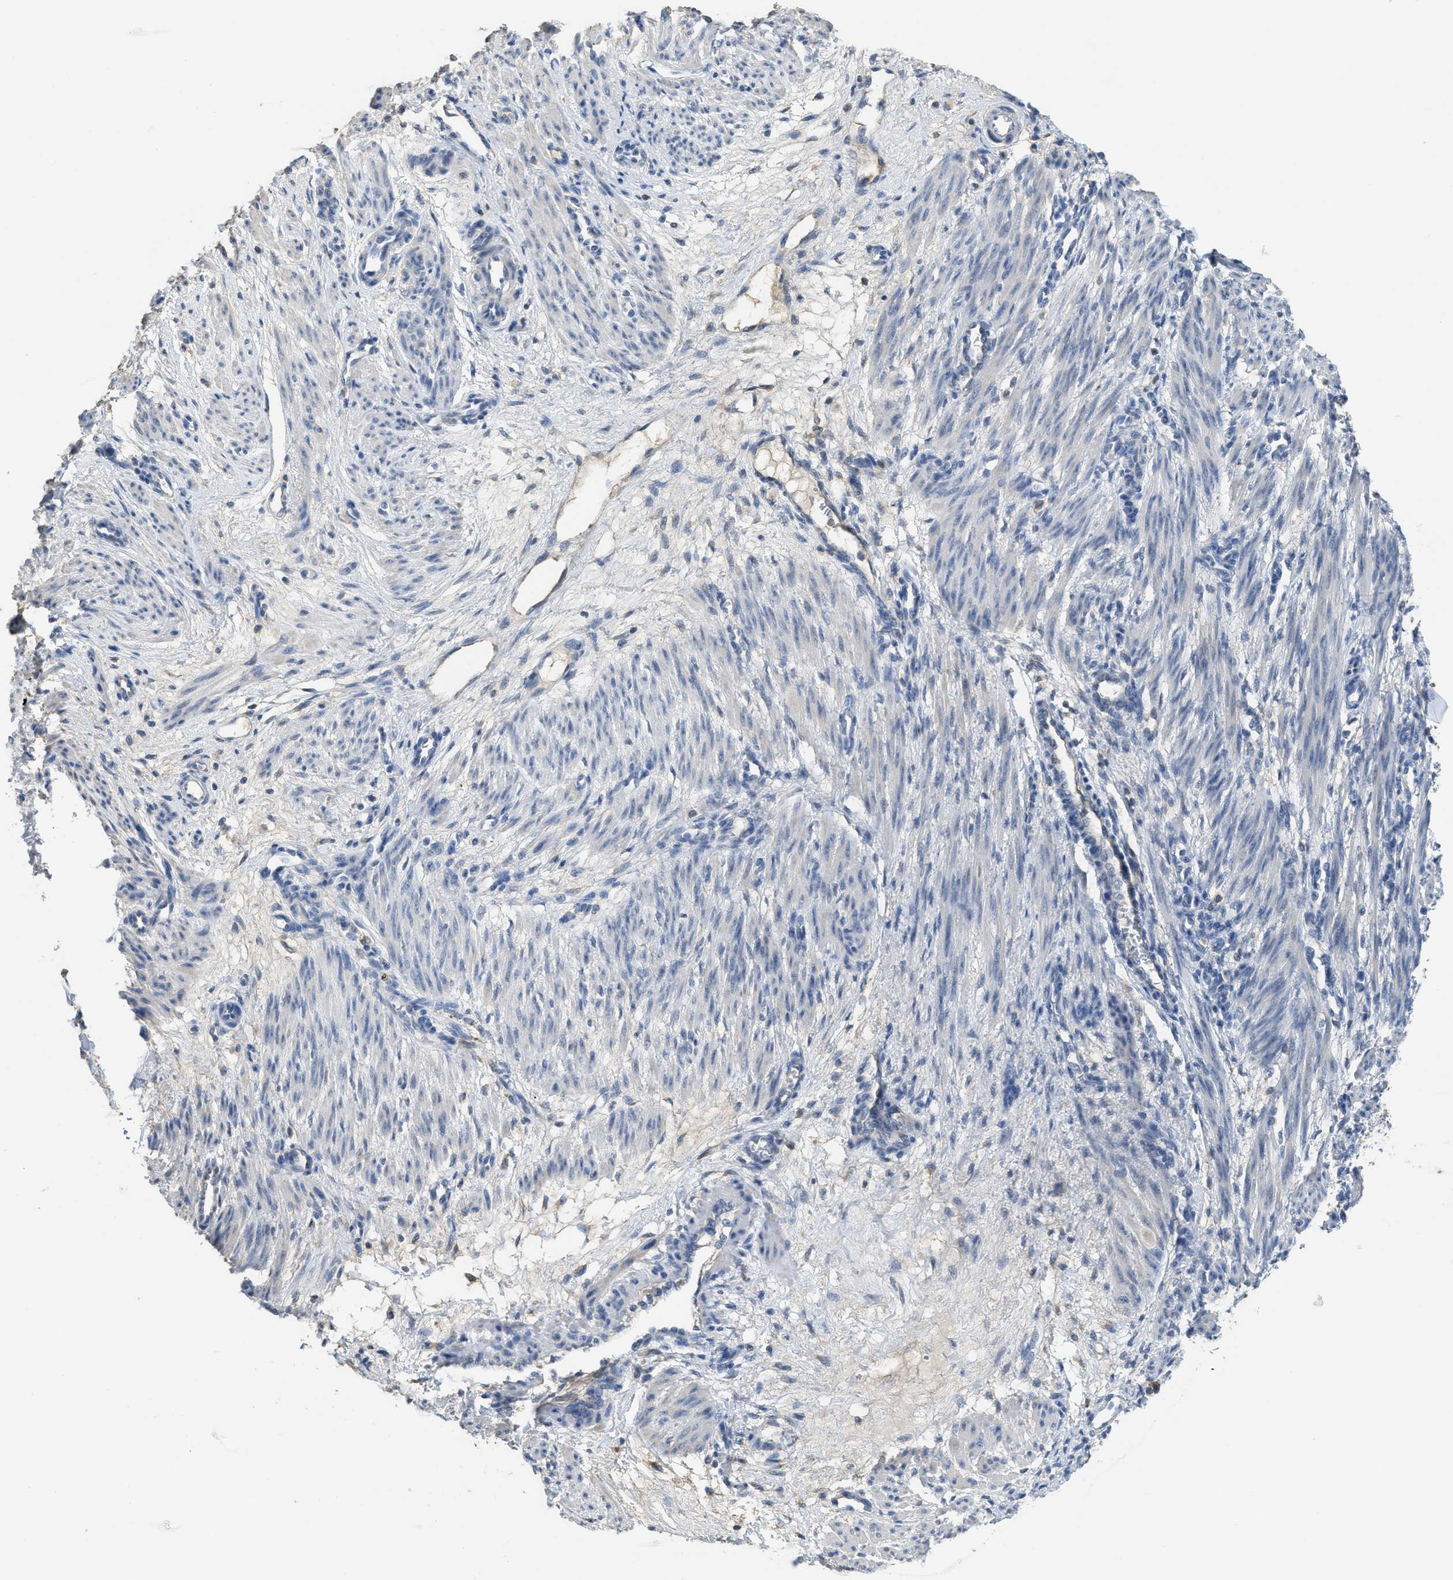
{"staining": {"intensity": "weak", "quantity": "<25%", "location": "cytoplasmic/membranous"}, "tissue": "smooth muscle", "cell_type": "Smooth muscle cells", "image_type": "normal", "snomed": [{"axis": "morphology", "description": "Normal tissue, NOS"}, {"axis": "topography", "description": "Endometrium"}], "caption": "Smooth muscle cells show no significant staining in normal smooth muscle. The staining is performed using DAB (3,3'-diaminobenzidine) brown chromogen with nuclei counter-stained in using hematoxylin.", "gene": "SFXN2", "patient": {"sex": "female", "age": 33}}